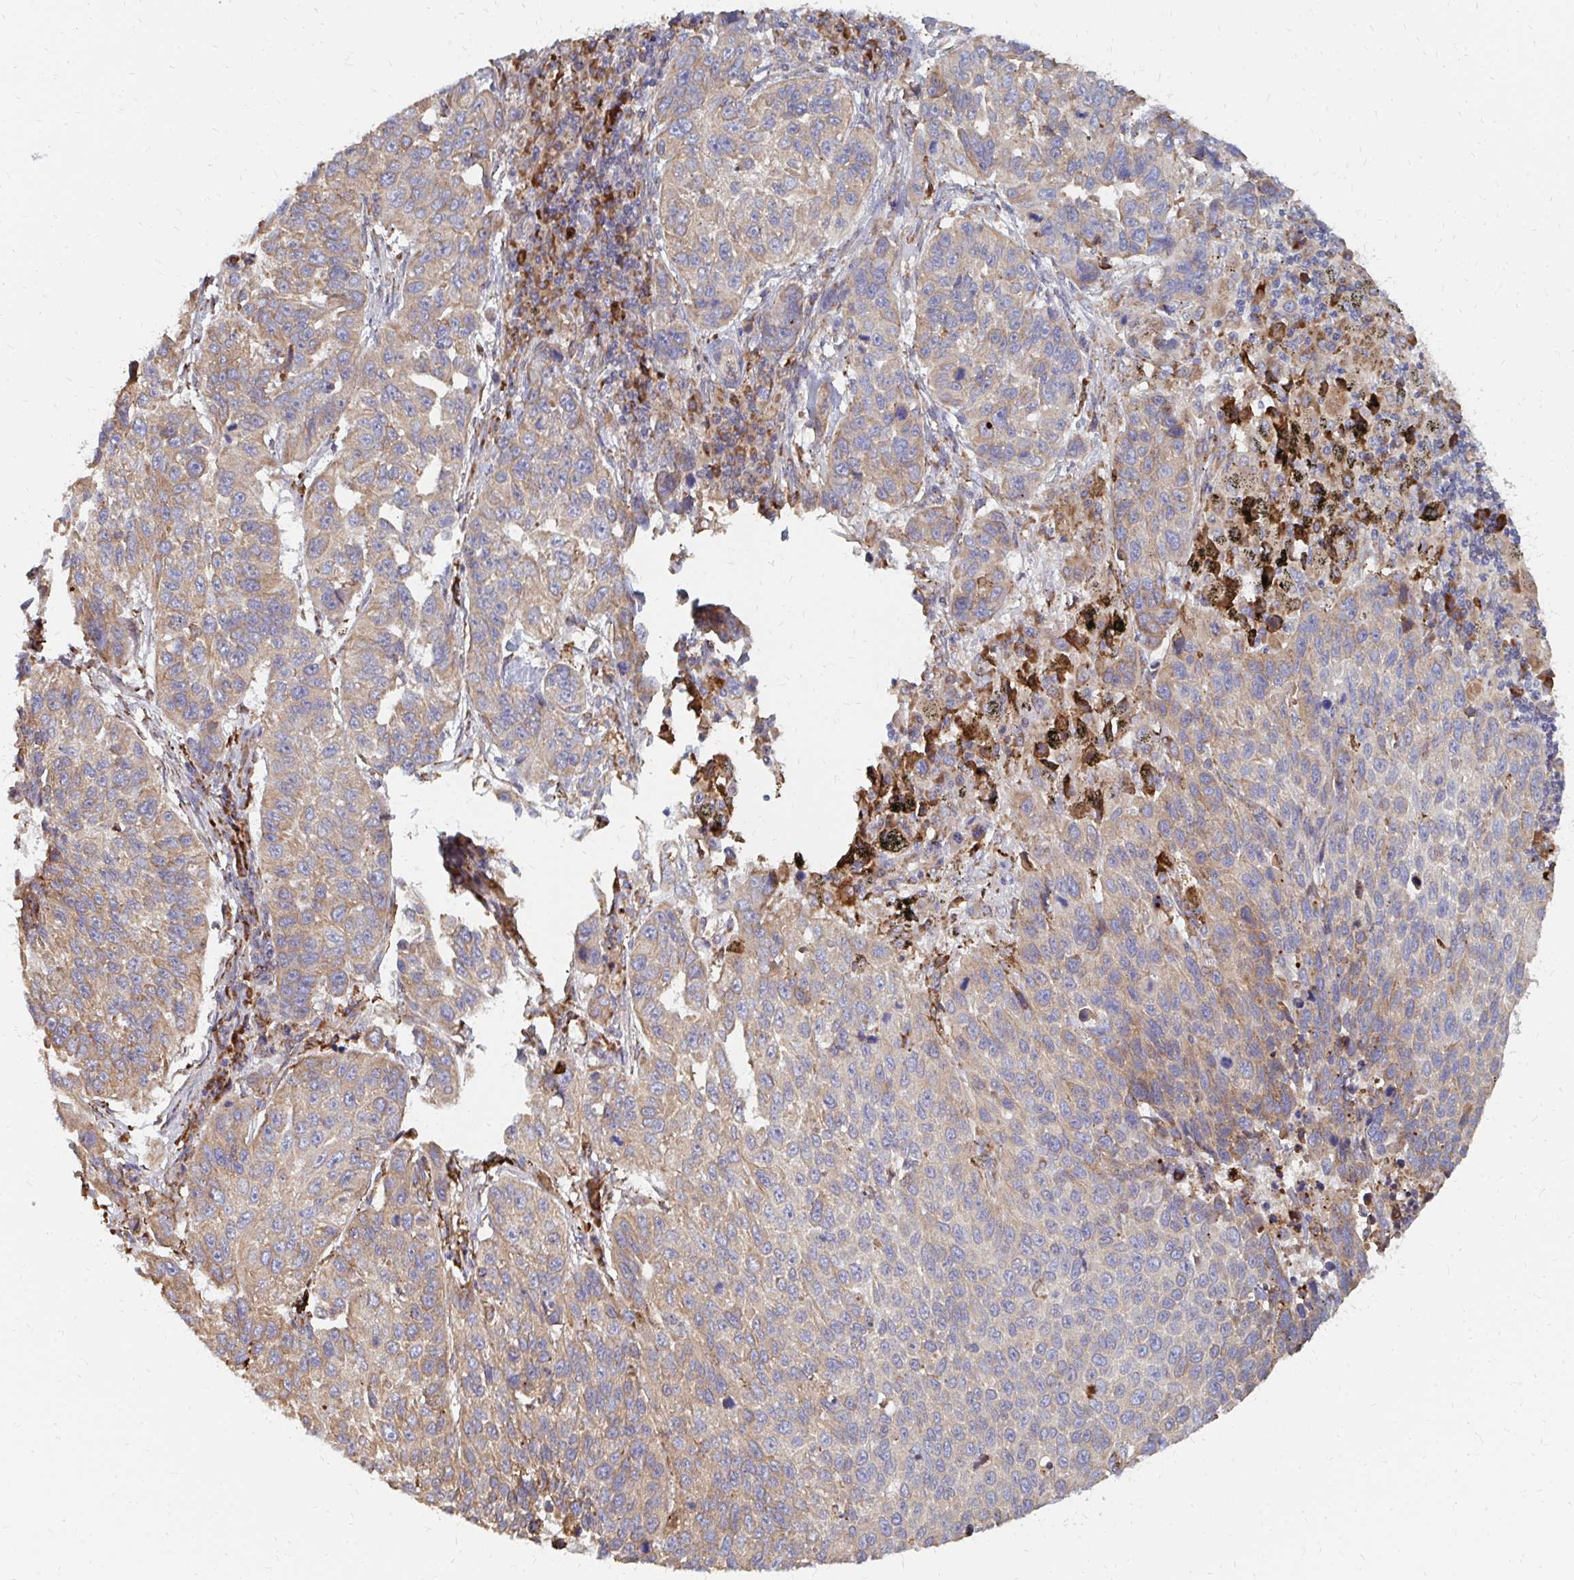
{"staining": {"intensity": "moderate", "quantity": "25%-75%", "location": "cytoplasmic/membranous"}, "tissue": "lung cancer", "cell_type": "Tumor cells", "image_type": "cancer", "snomed": [{"axis": "morphology", "description": "Squamous cell carcinoma, NOS"}, {"axis": "topography", "description": "Lung"}], "caption": "Human lung cancer stained for a protein (brown) displays moderate cytoplasmic/membranous positive staining in about 25%-75% of tumor cells.", "gene": "PPP1R13L", "patient": {"sex": "male", "age": 62}}